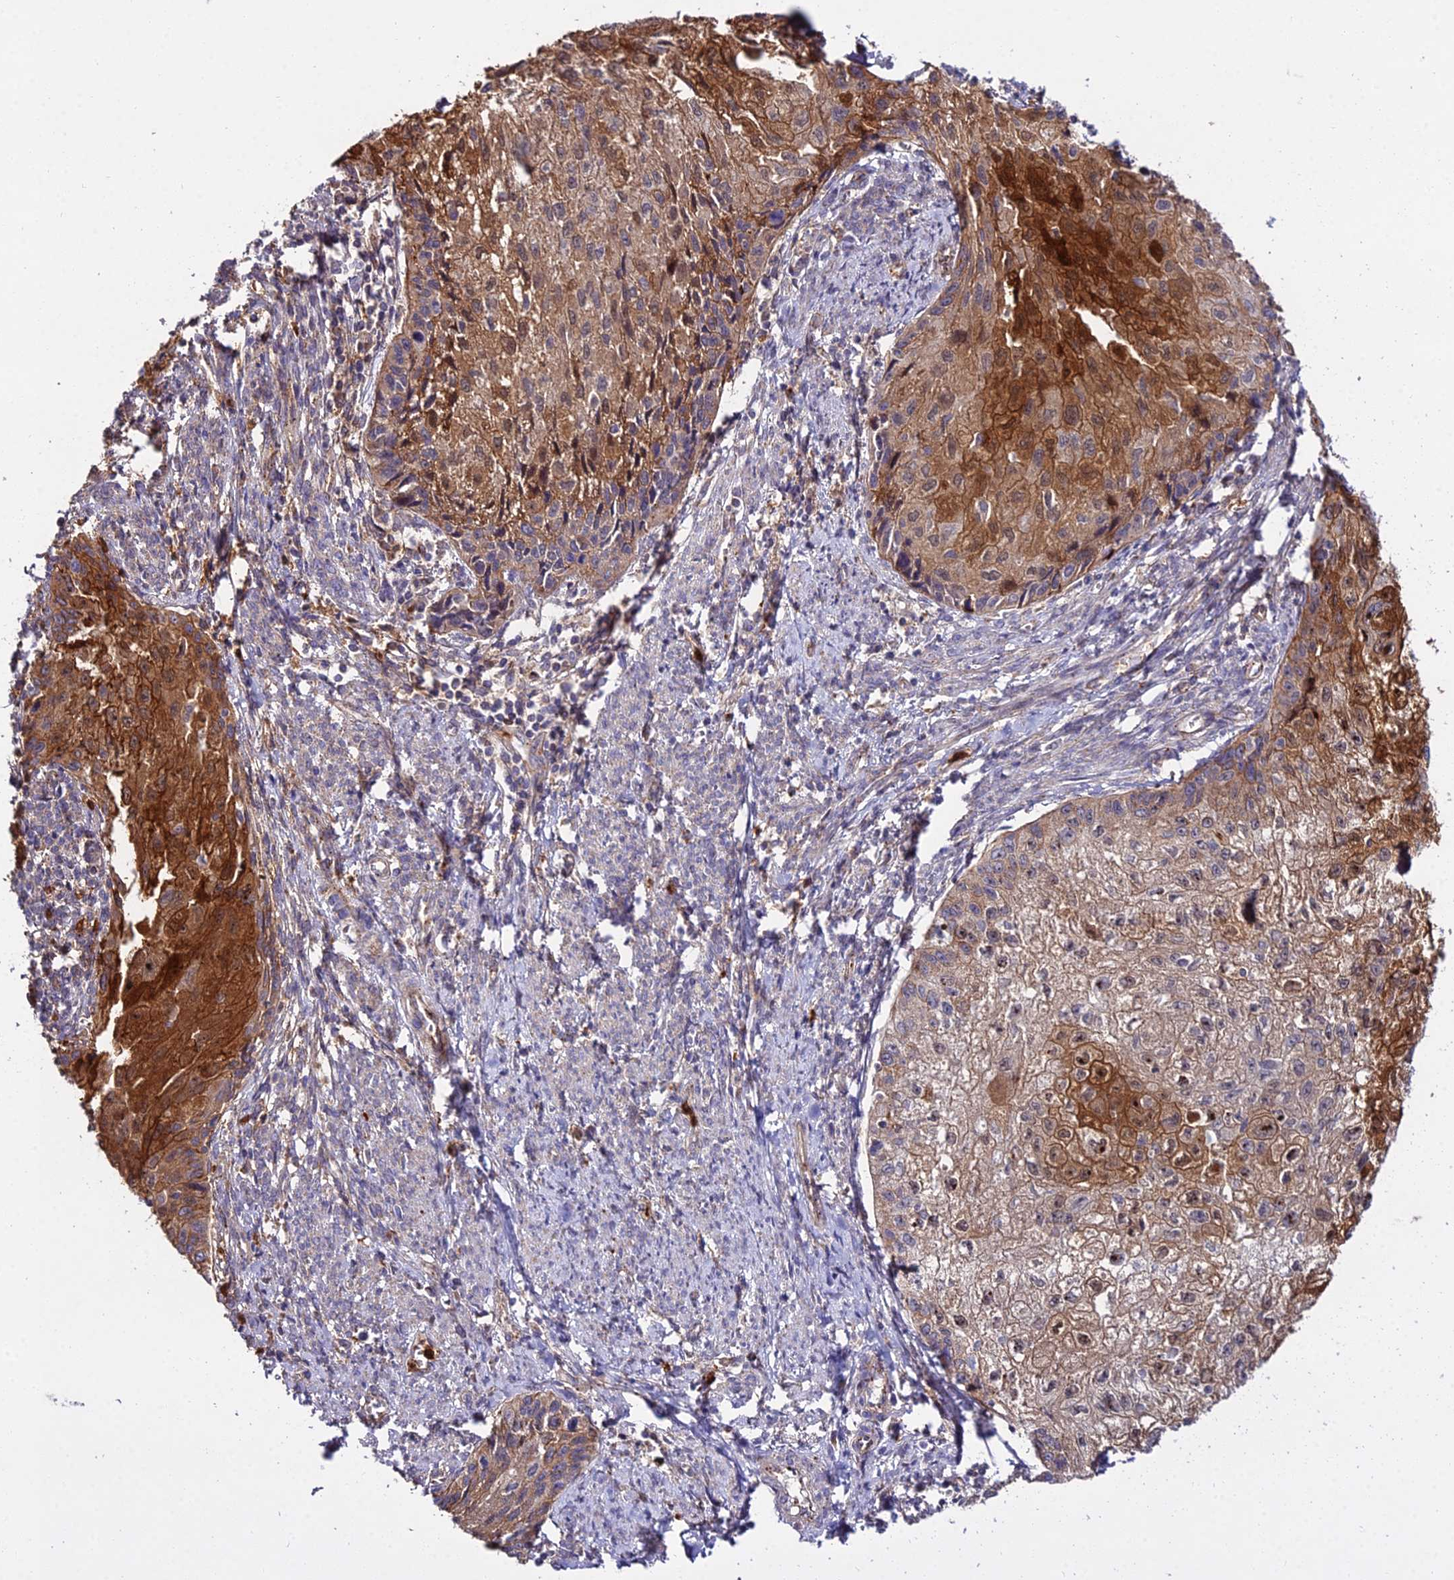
{"staining": {"intensity": "moderate", "quantity": "25%-75%", "location": "cytoplasmic/membranous"}, "tissue": "cervical cancer", "cell_type": "Tumor cells", "image_type": "cancer", "snomed": [{"axis": "morphology", "description": "Squamous cell carcinoma, NOS"}, {"axis": "topography", "description": "Cervix"}], "caption": "About 25%-75% of tumor cells in human cervical cancer (squamous cell carcinoma) show moderate cytoplasmic/membranous protein staining as visualized by brown immunohistochemical staining.", "gene": "EID2", "patient": {"sex": "female", "age": 67}}